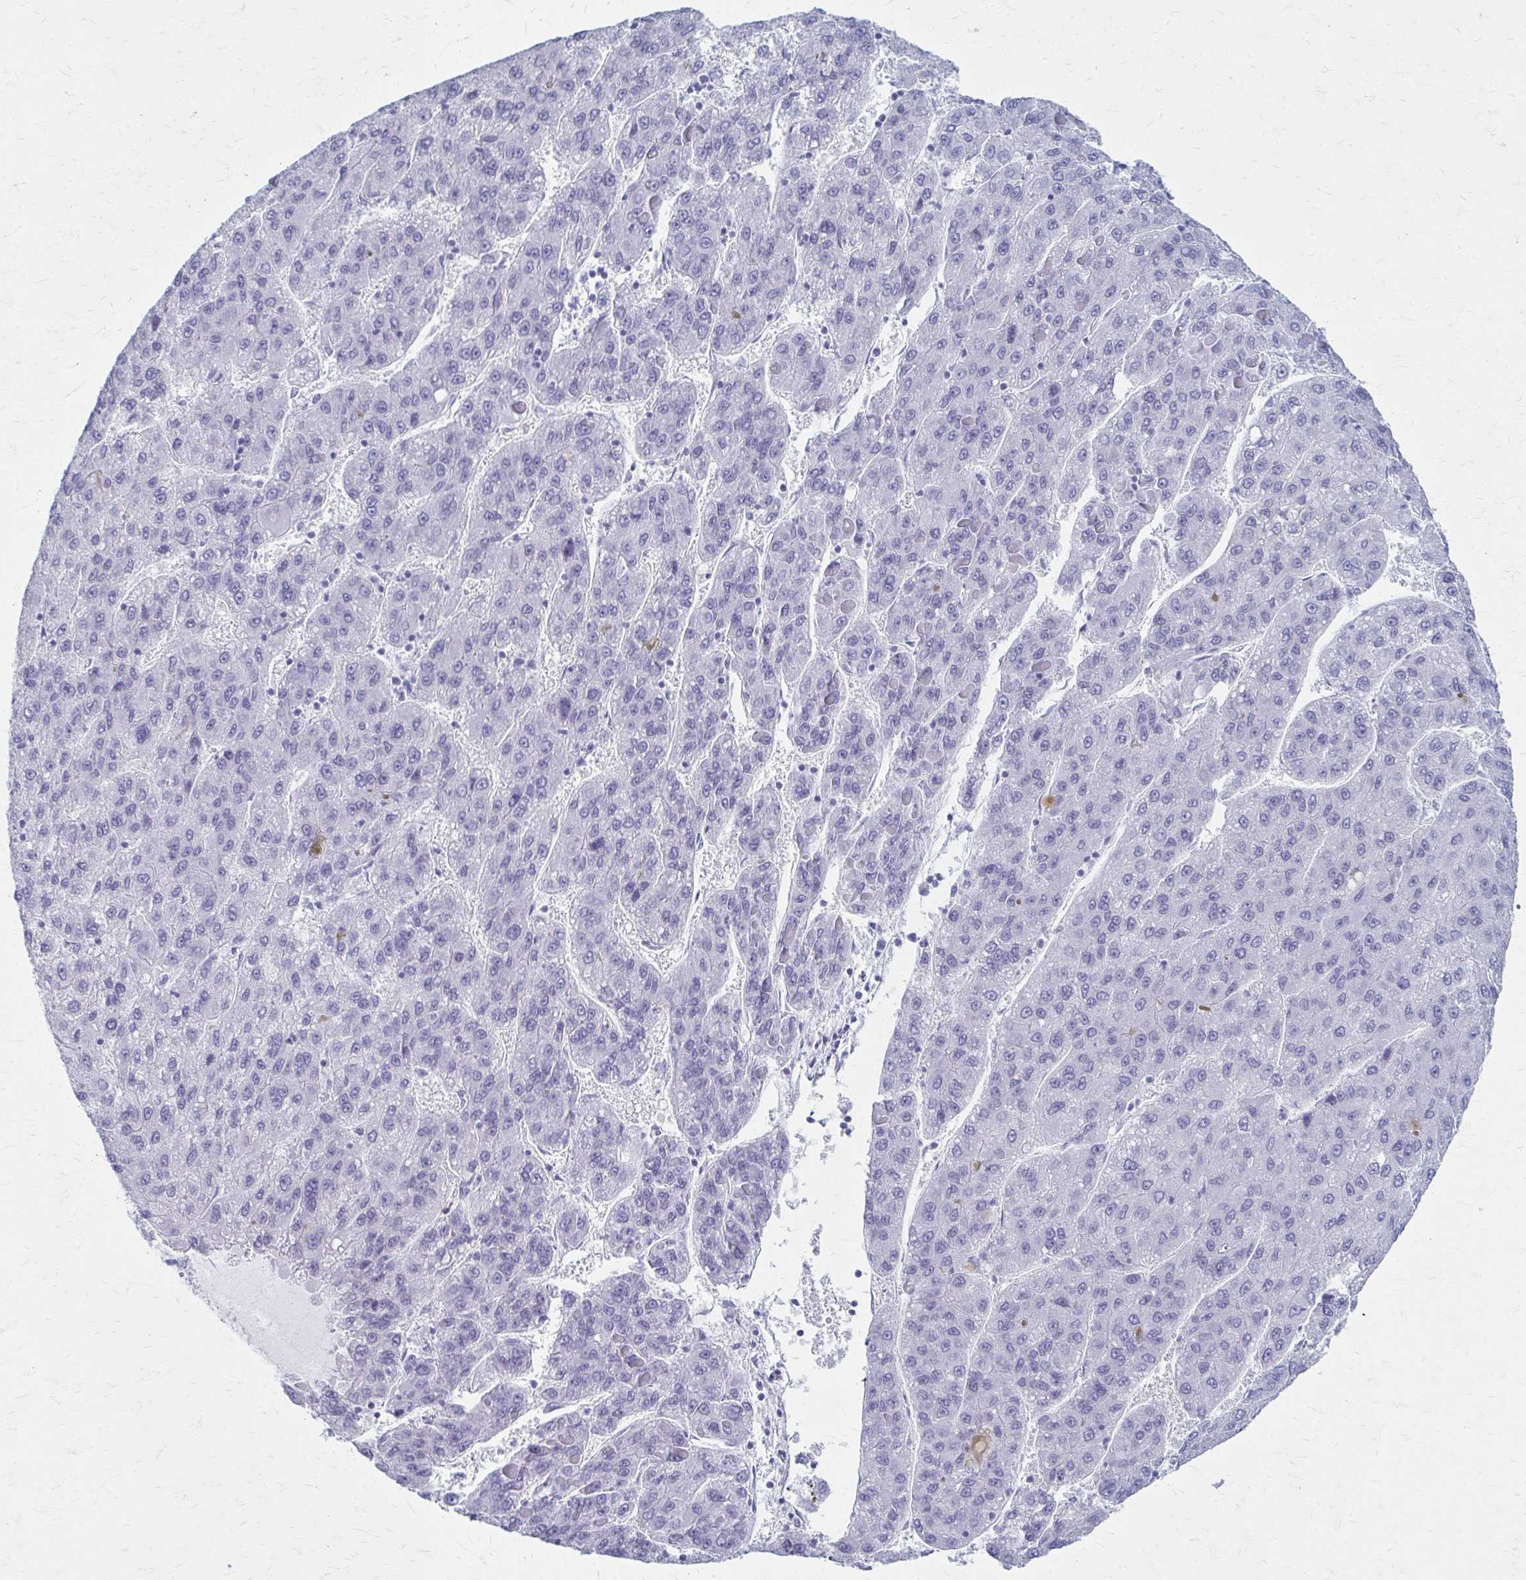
{"staining": {"intensity": "negative", "quantity": "none", "location": "none"}, "tissue": "liver cancer", "cell_type": "Tumor cells", "image_type": "cancer", "snomed": [{"axis": "morphology", "description": "Carcinoma, Hepatocellular, NOS"}, {"axis": "topography", "description": "Liver"}], "caption": "This is a image of immunohistochemistry staining of liver cancer (hepatocellular carcinoma), which shows no staining in tumor cells.", "gene": "CELF5", "patient": {"sex": "female", "age": 82}}